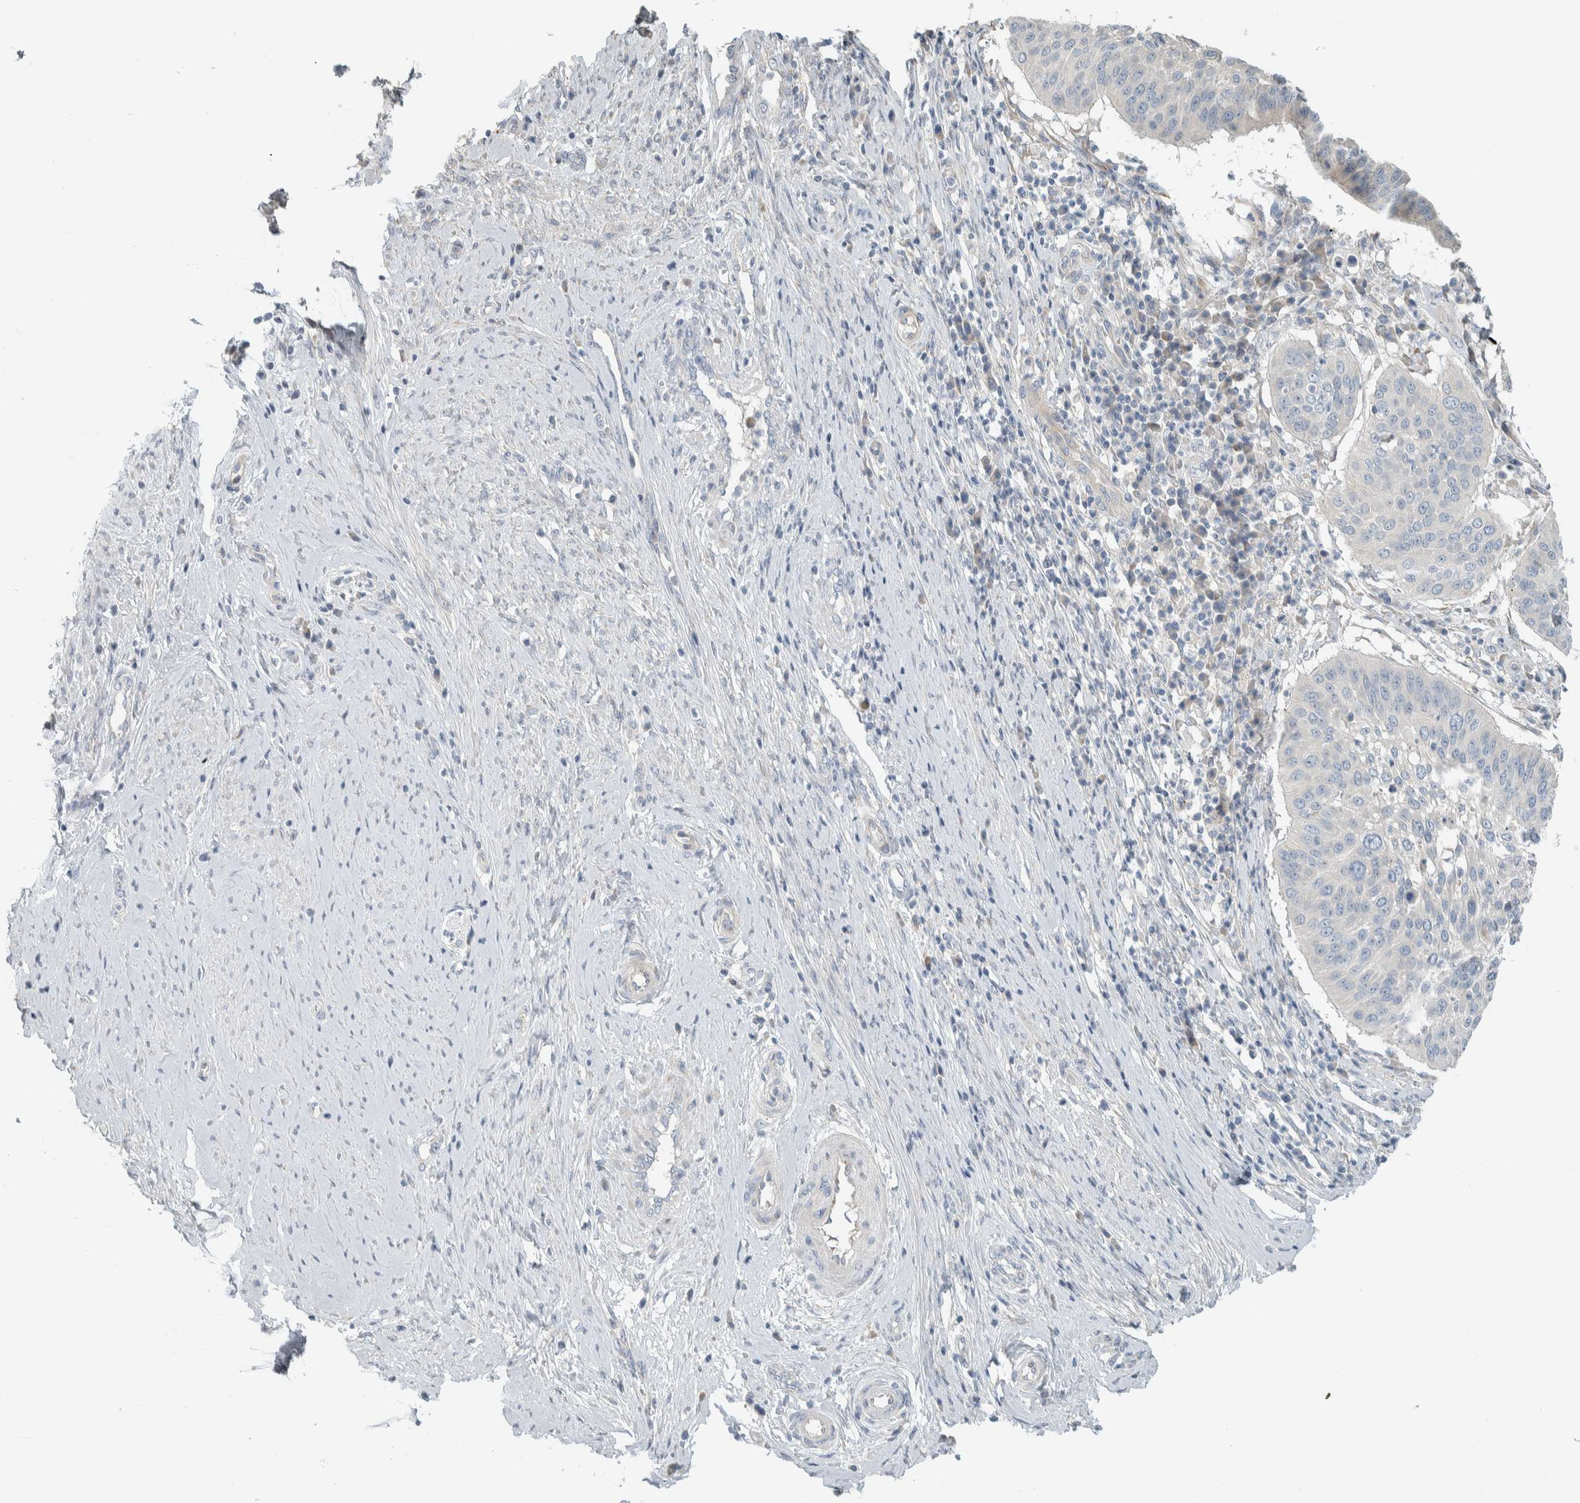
{"staining": {"intensity": "negative", "quantity": "none", "location": "none"}, "tissue": "cervical cancer", "cell_type": "Tumor cells", "image_type": "cancer", "snomed": [{"axis": "morphology", "description": "Normal tissue, NOS"}, {"axis": "morphology", "description": "Squamous cell carcinoma, NOS"}, {"axis": "topography", "description": "Cervix"}], "caption": "IHC micrograph of human squamous cell carcinoma (cervical) stained for a protein (brown), which demonstrates no positivity in tumor cells. The staining is performed using DAB (3,3'-diaminobenzidine) brown chromogen with nuclei counter-stained in using hematoxylin.", "gene": "HGS", "patient": {"sex": "female", "age": 39}}